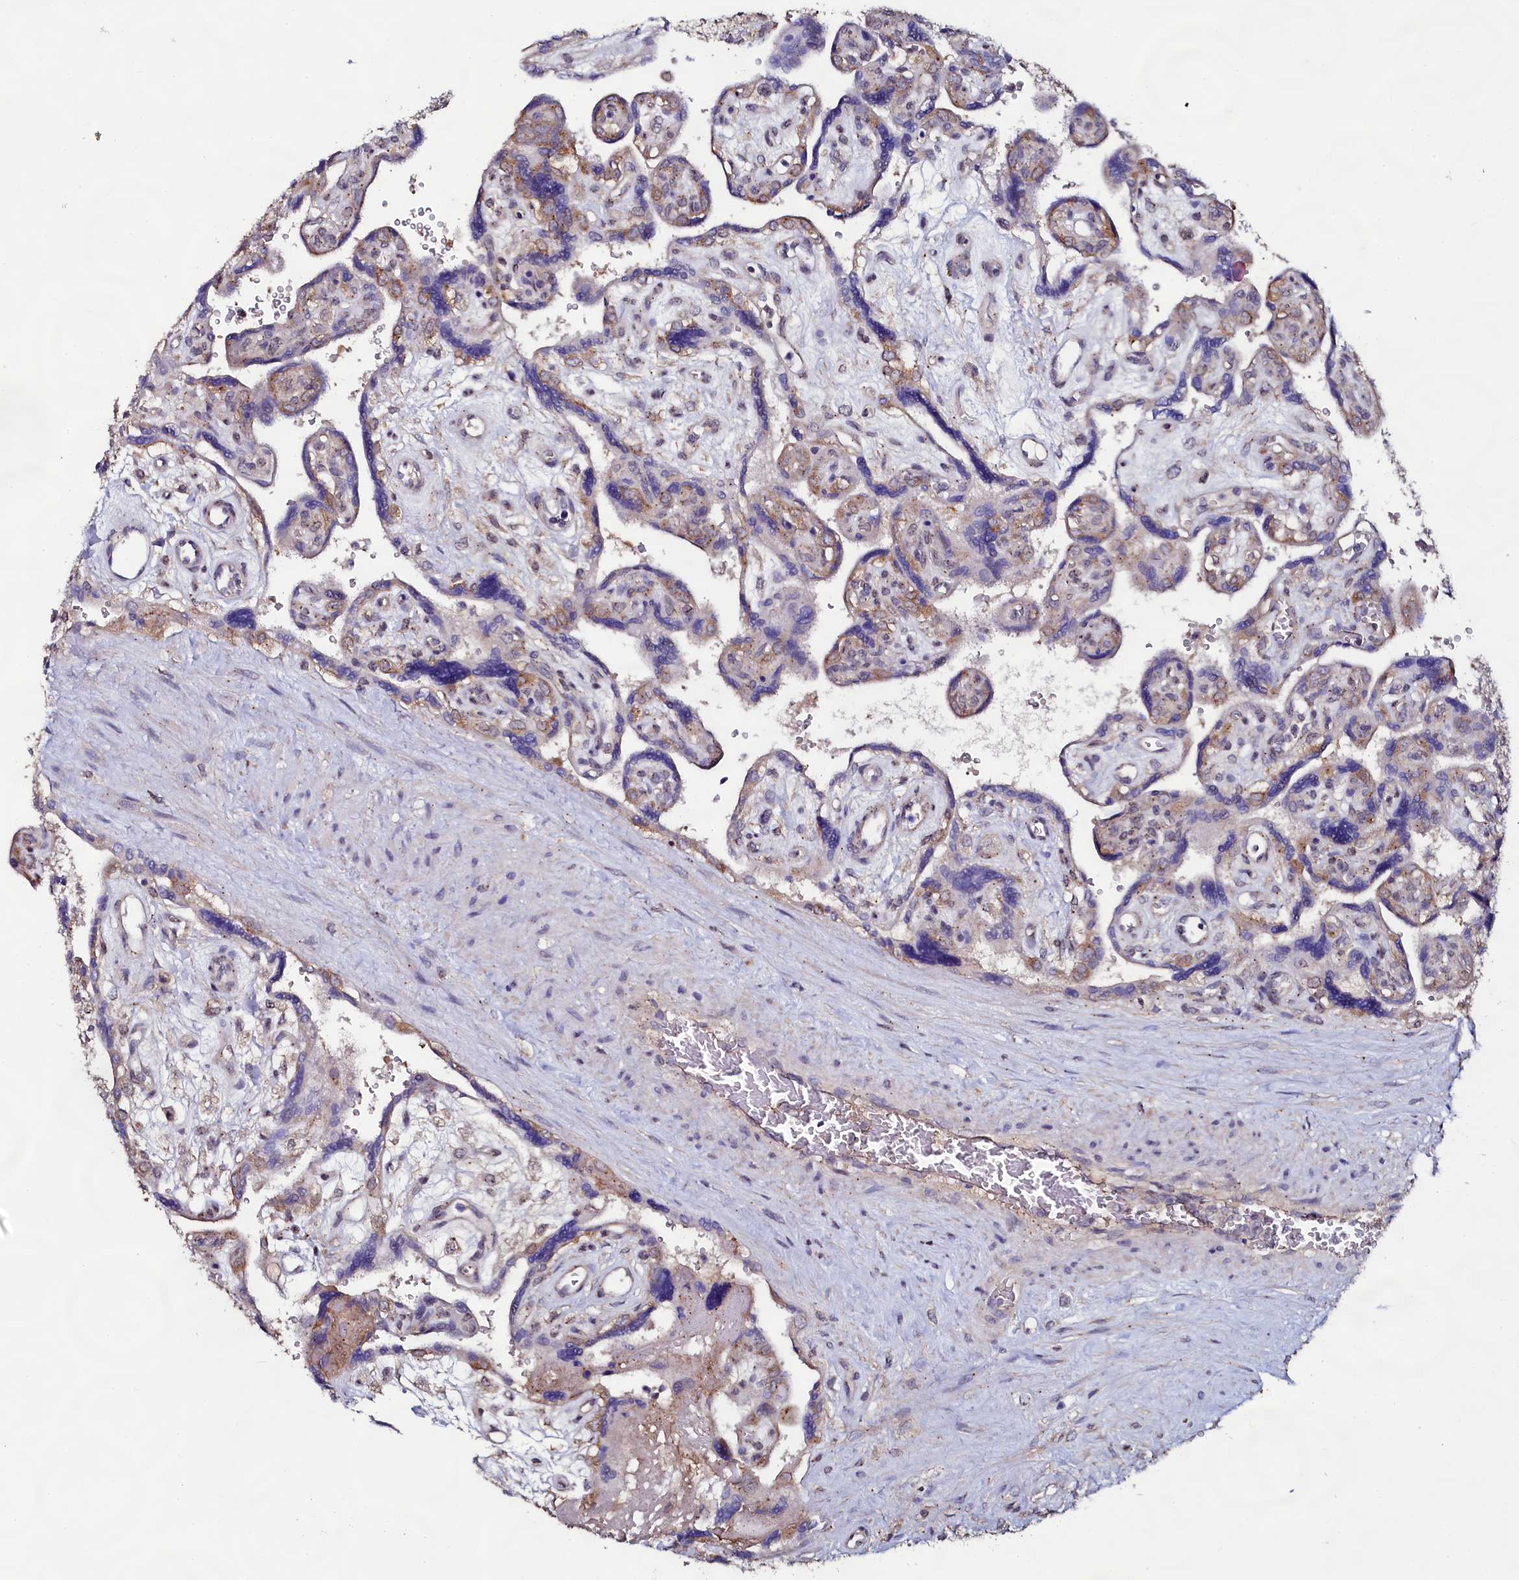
{"staining": {"intensity": "moderate", "quantity": "25%-75%", "location": "cytoplasmic/membranous"}, "tissue": "placenta", "cell_type": "Trophoblastic cells", "image_type": "normal", "snomed": [{"axis": "morphology", "description": "Normal tissue, NOS"}, {"axis": "topography", "description": "Placenta"}], "caption": "Placenta stained for a protein (brown) demonstrates moderate cytoplasmic/membranous positive staining in approximately 25%-75% of trophoblastic cells.", "gene": "USPL1", "patient": {"sex": "female", "age": 39}}